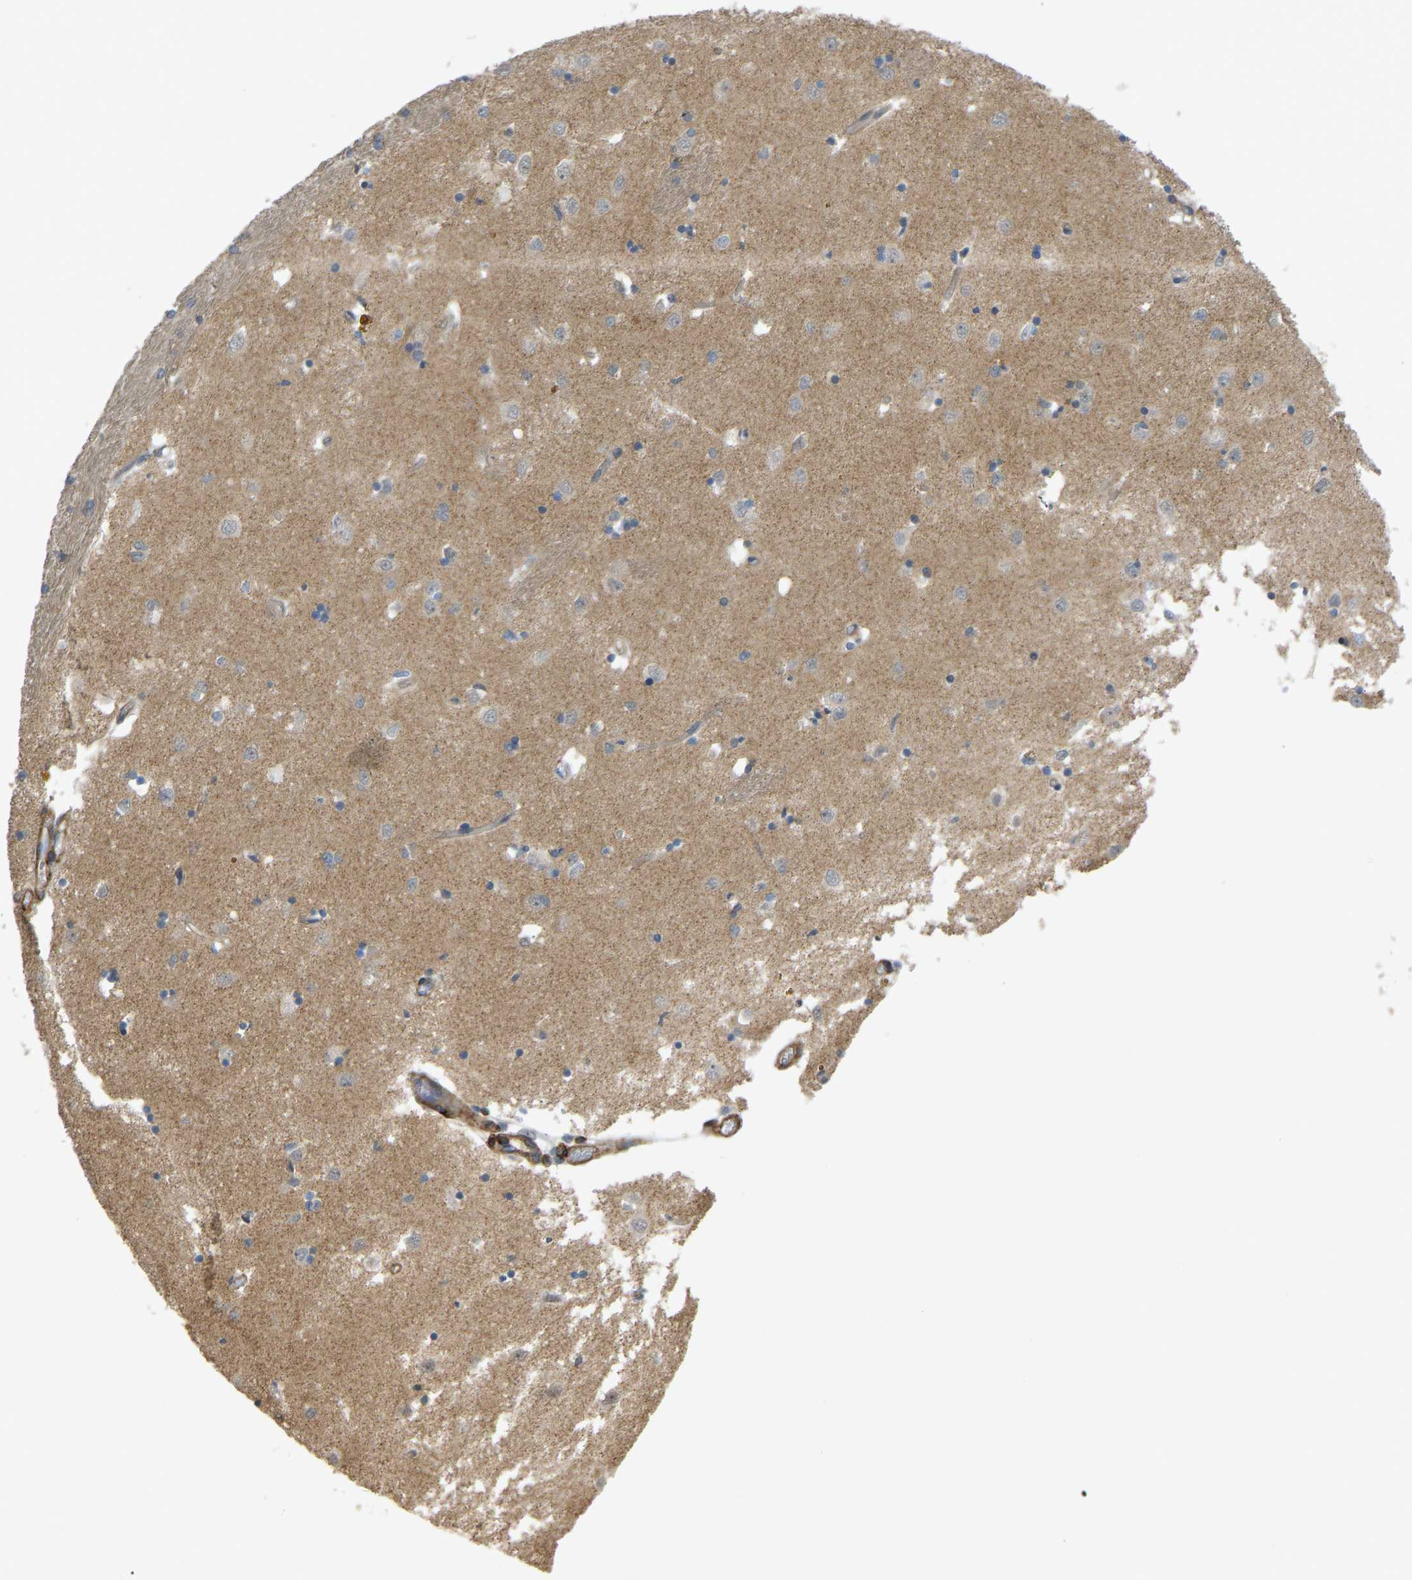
{"staining": {"intensity": "moderate", "quantity": "<25%", "location": "cytoplasmic/membranous"}, "tissue": "caudate", "cell_type": "Glial cells", "image_type": "normal", "snomed": [{"axis": "morphology", "description": "Normal tissue, NOS"}, {"axis": "topography", "description": "Lateral ventricle wall"}], "caption": "Immunohistochemical staining of normal human caudate demonstrates moderate cytoplasmic/membranous protein staining in approximately <25% of glial cells.", "gene": "KIAA1671", "patient": {"sex": "female", "age": 19}}